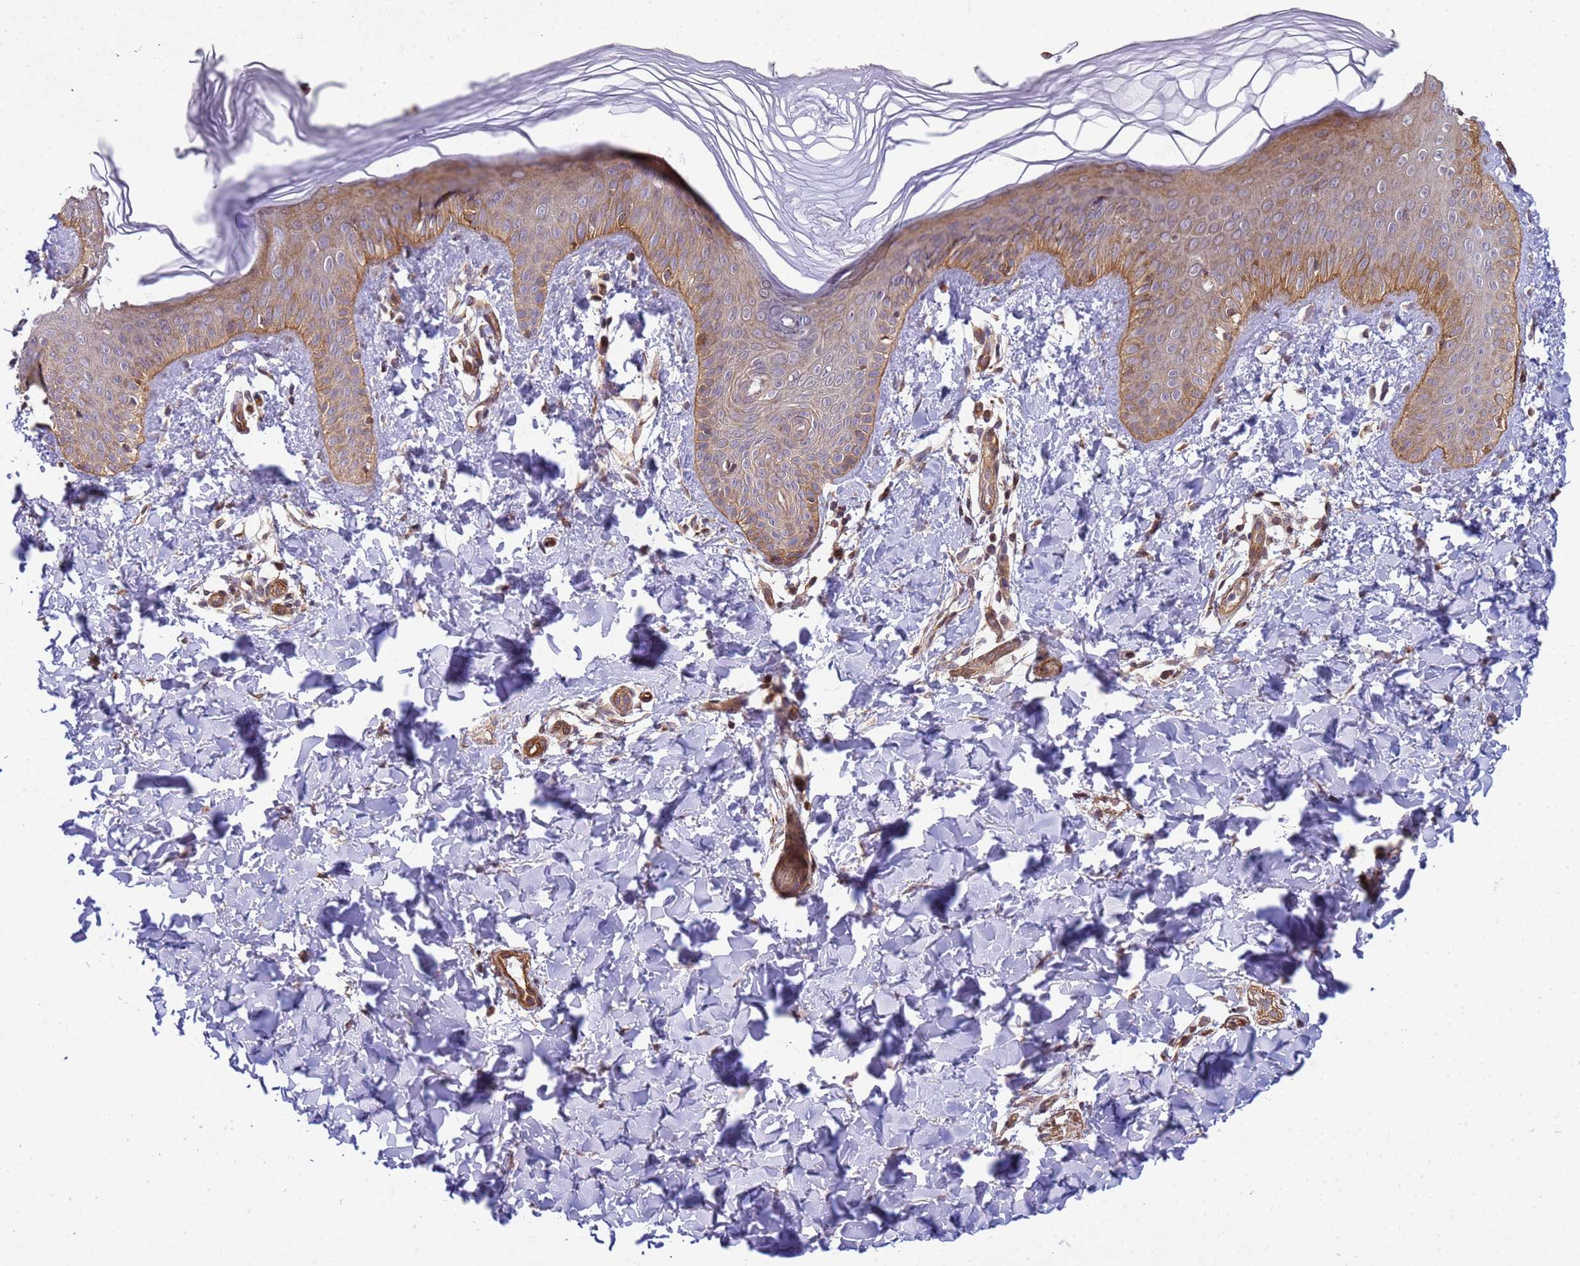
{"staining": {"intensity": "moderate", "quantity": "25%-75%", "location": "cytoplasmic/membranous"}, "tissue": "skin", "cell_type": "Epidermal cells", "image_type": "normal", "snomed": [{"axis": "morphology", "description": "Normal tissue, NOS"}, {"axis": "morphology", "description": "Inflammation, NOS"}, {"axis": "topography", "description": "Soft tissue"}, {"axis": "topography", "description": "Anal"}], "caption": "Epidermal cells demonstrate medium levels of moderate cytoplasmic/membranous positivity in about 25%-75% of cells in unremarkable skin.", "gene": "ITGB4", "patient": {"sex": "female", "age": 15}}